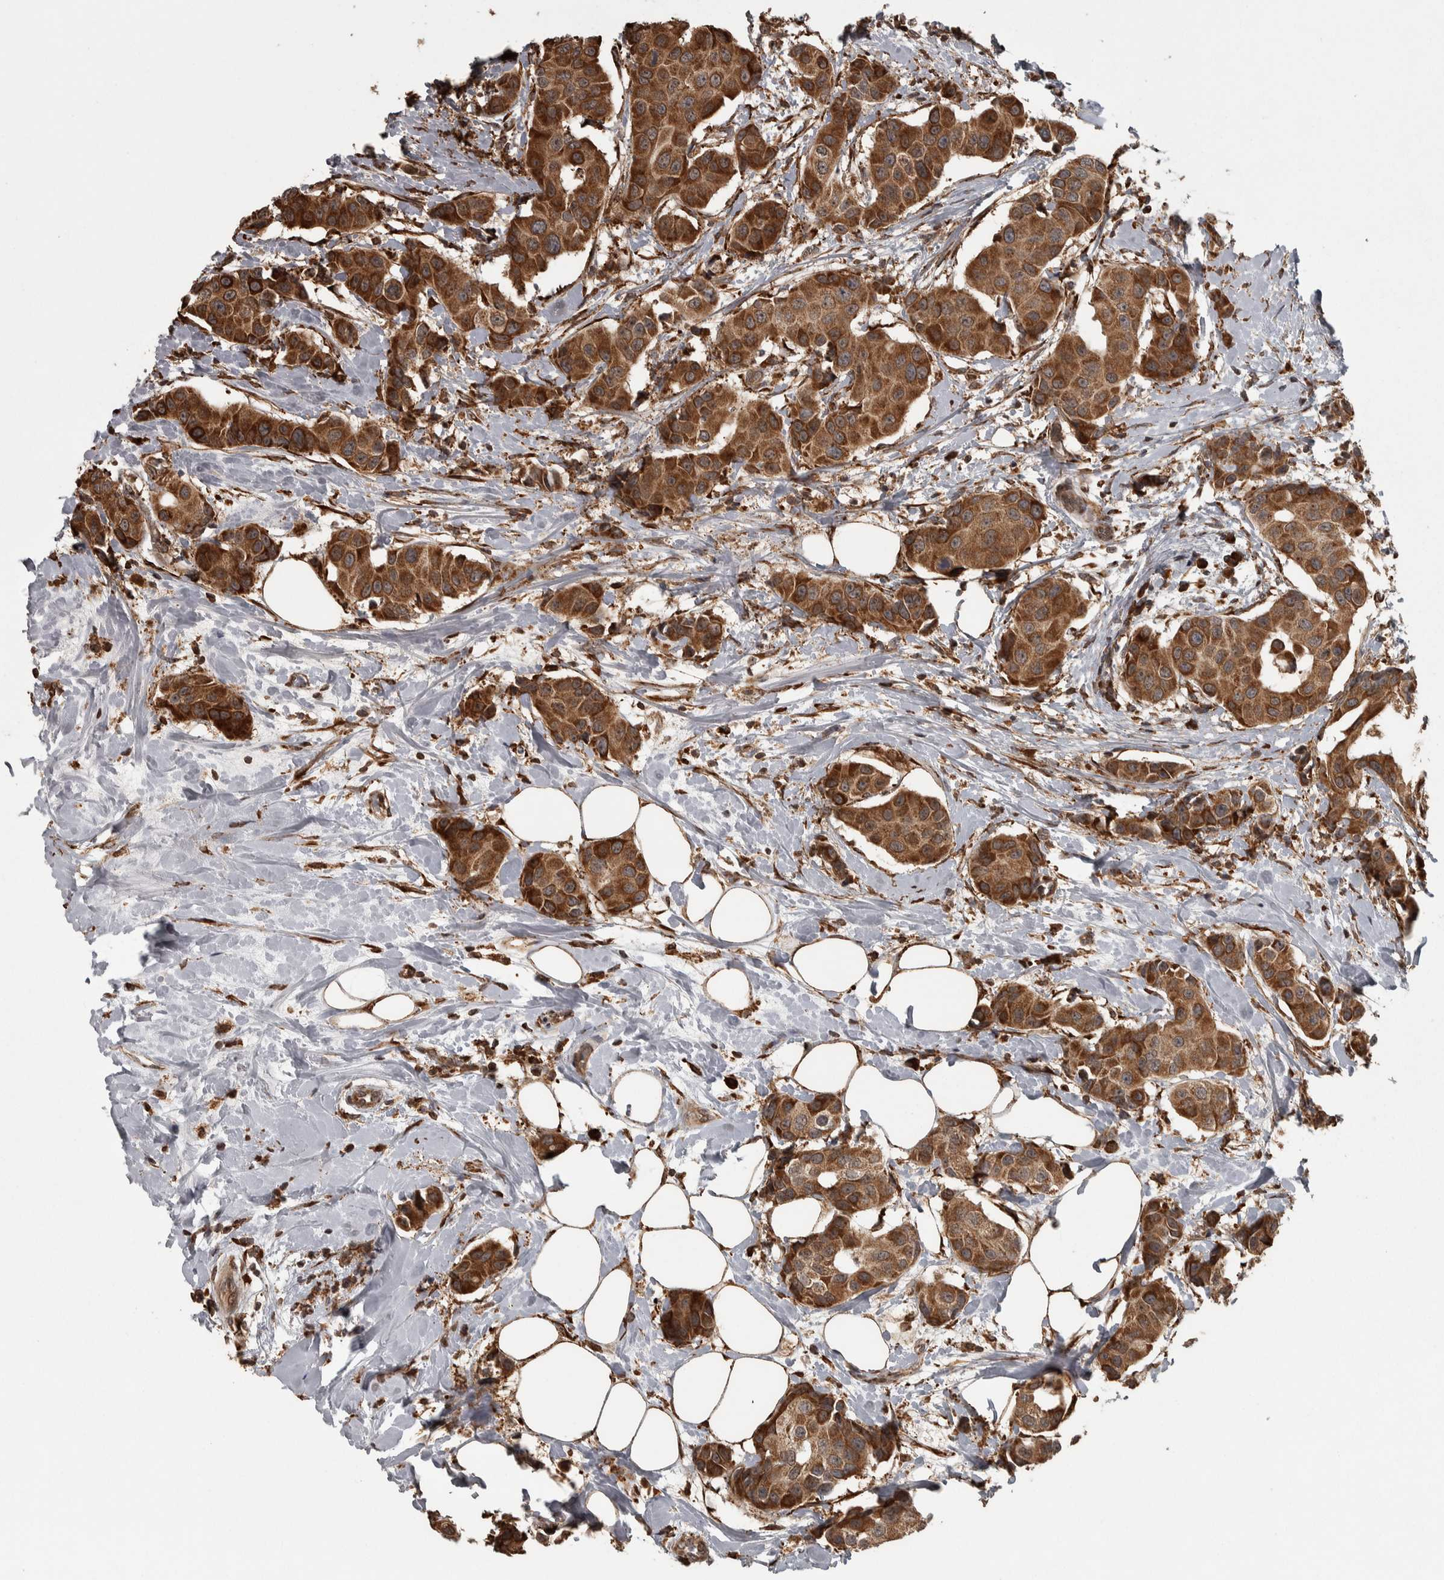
{"staining": {"intensity": "strong", "quantity": ">75%", "location": "cytoplasmic/membranous"}, "tissue": "breast cancer", "cell_type": "Tumor cells", "image_type": "cancer", "snomed": [{"axis": "morphology", "description": "Normal tissue, NOS"}, {"axis": "morphology", "description": "Duct carcinoma"}, {"axis": "topography", "description": "Breast"}], "caption": "There is high levels of strong cytoplasmic/membranous staining in tumor cells of breast cancer (intraductal carcinoma), as demonstrated by immunohistochemical staining (brown color).", "gene": "AGBL3", "patient": {"sex": "female", "age": 39}}